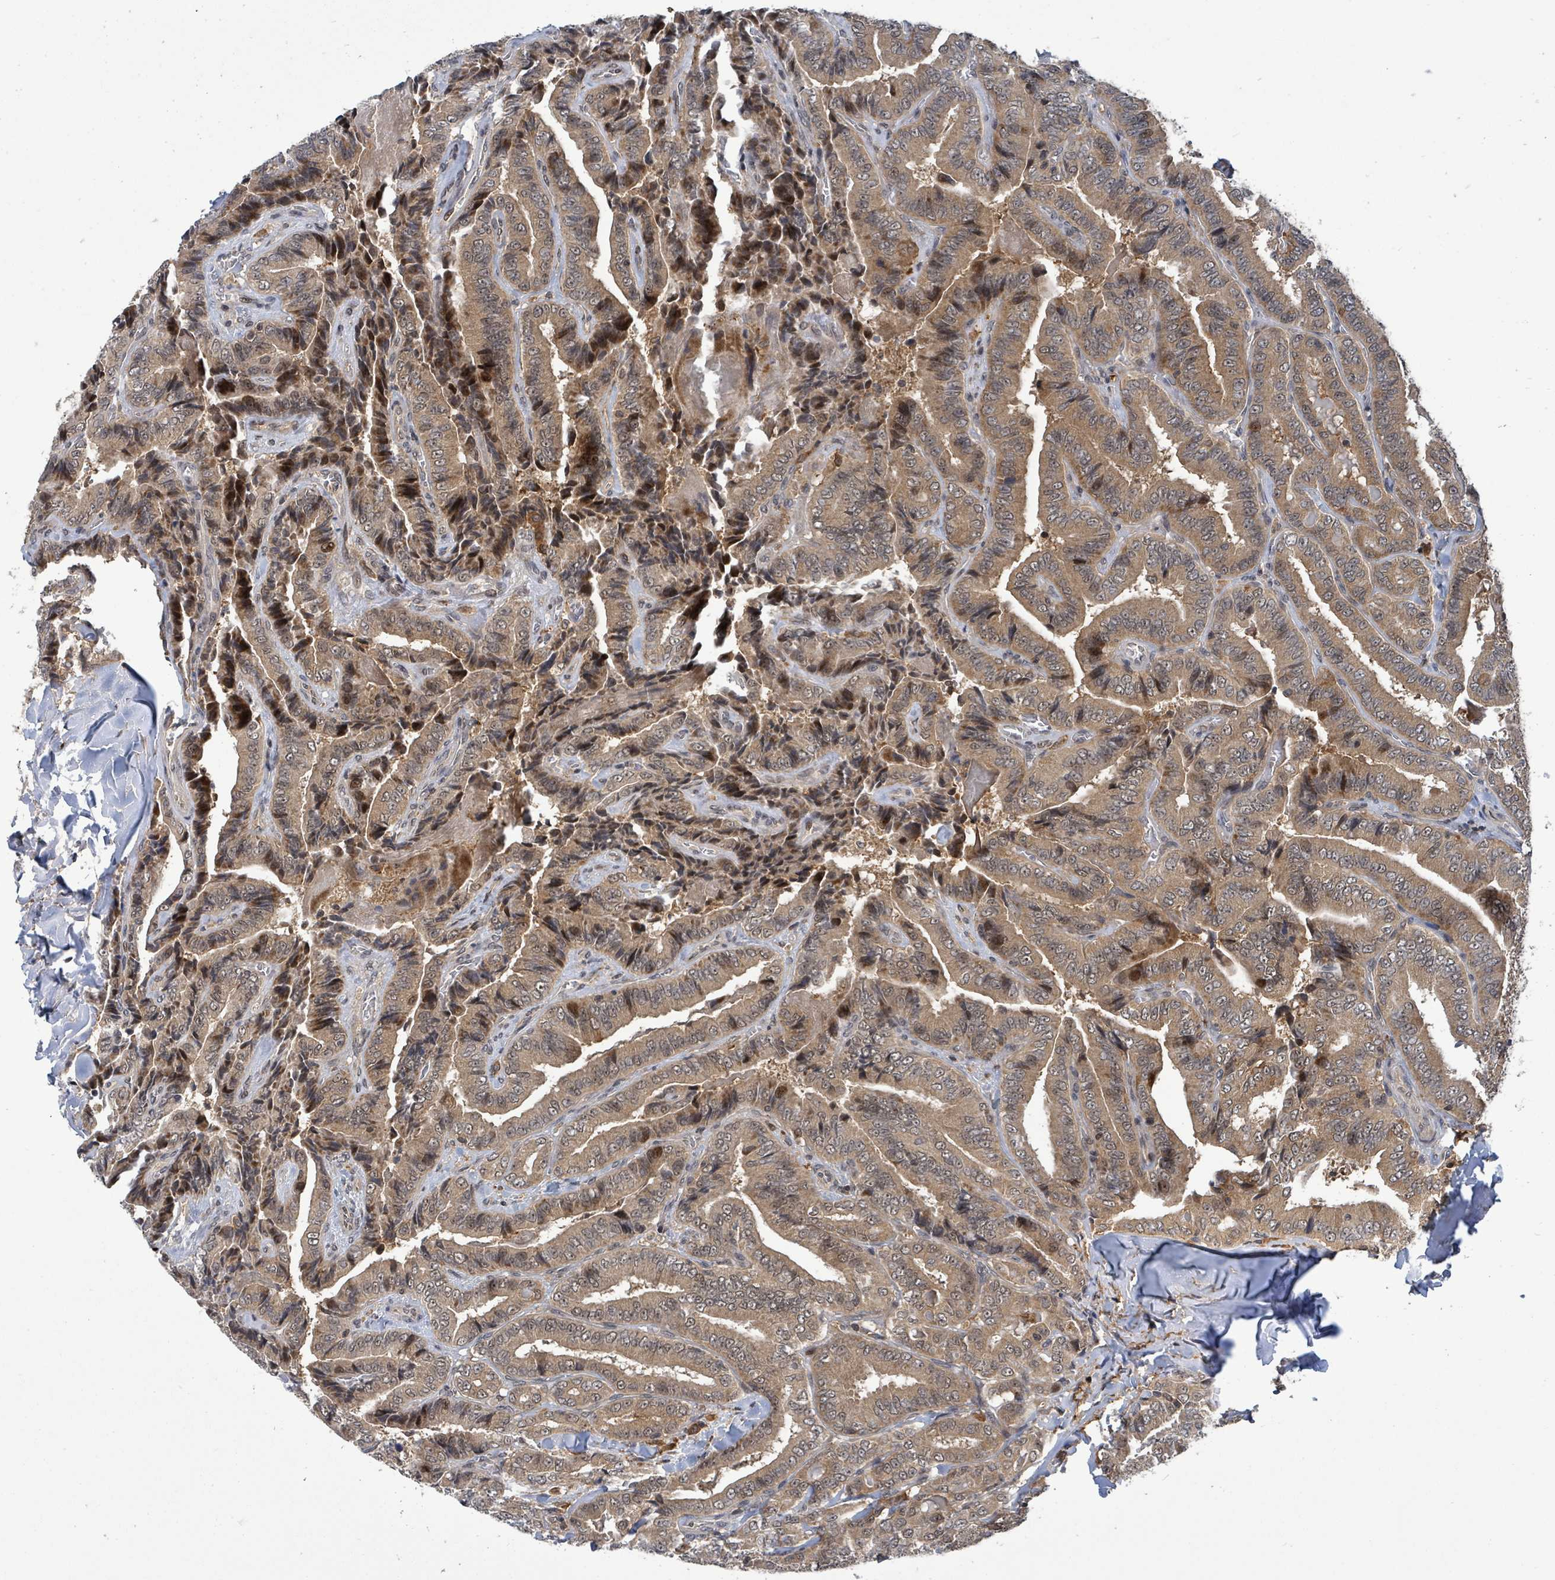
{"staining": {"intensity": "moderate", "quantity": ">75%", "location": "cytoplasmic/membranous,nuclear"}, "tissue": "thyroid cancer", "cell_type": "Tumor cells", "image_type": "cancer", "snomed": [{"axis": "morphology", "description": "Papillary adenocarcinoma, NOS"}, {"axis": "topography", "description": "Thyroid gland"}], "caption": "Thyroid cancer tissue demonstrates moderate cytoplasmic/membranous and nuclear expression in about >75% of tumor cells", "gene": "FBXO6", "patient": {"sex": "male", "age": 61}}